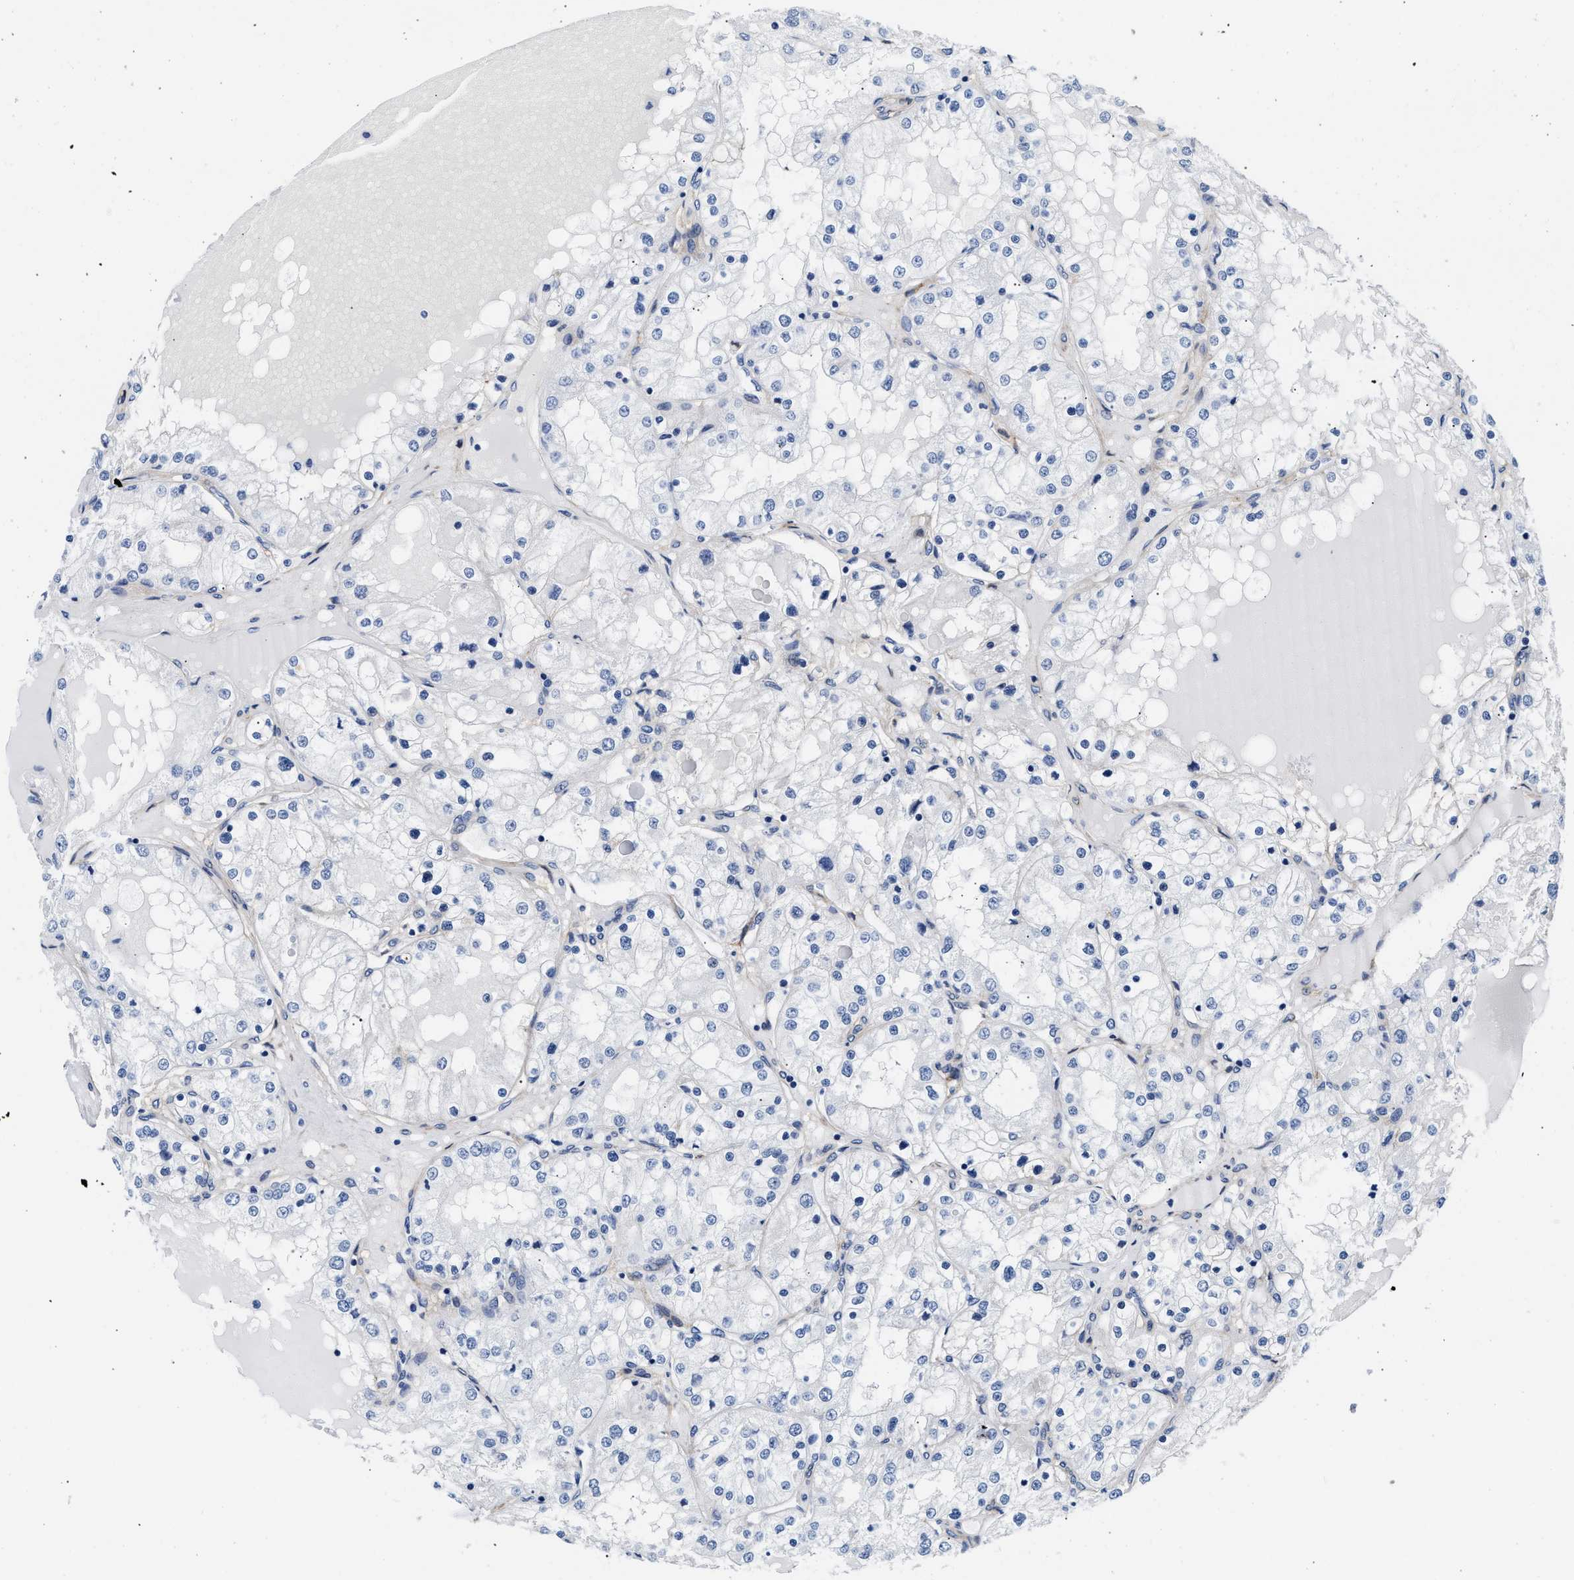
{"staining": {"intensity": "negative", "quantity": "none", "location": "none"}, "tissue": "renal cancer", "cell_type": "Tumor cells", "image_type": "cancer", "snomed": [{"axis": "morphology", "description": "Adenocarcinoma, NOS"}, {"axis": "topography", "description": "Kidney"}], "caption": "High magnification brightfield microscopy of renal cancer (adenocarcinoma) stained with DAB (3,3'-diaminobenzidine) (brown) and counterstained with hematoxylin (blue): tumor cells show no significant expression. (DAB (3,3'-diaminobenzidine) immunohistochemistry (IHC) with hematoxylin counter stain).", "gene": "TRIM29", "patient": {"sex": "male", "age": 68}}